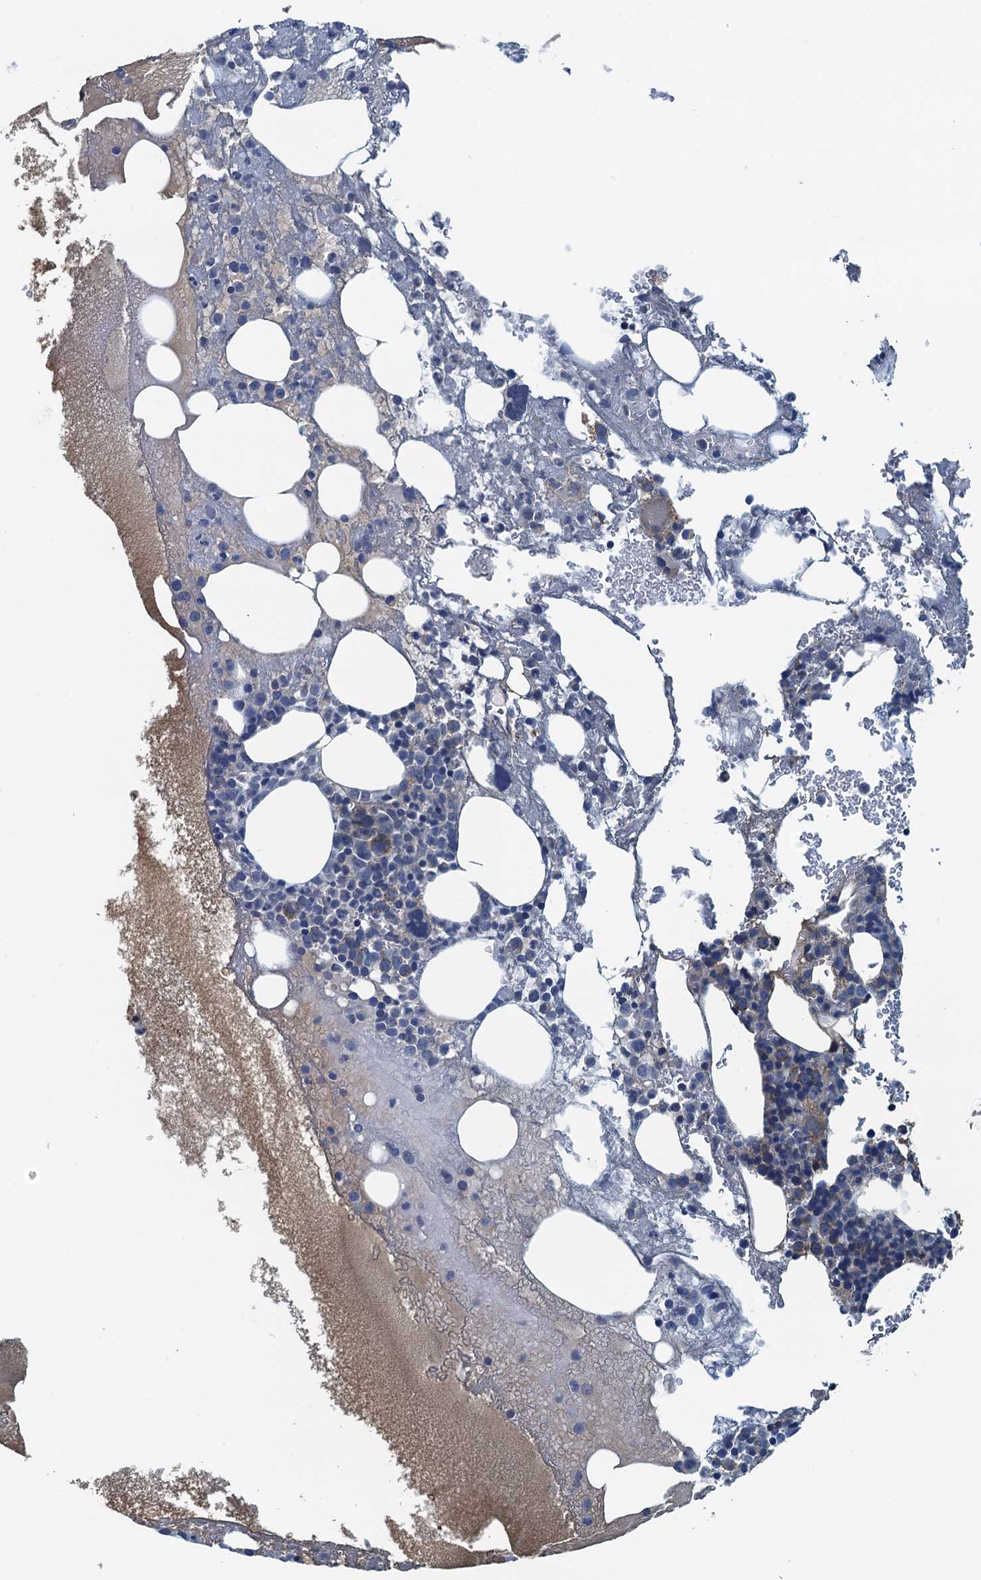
{"staining": {"intensity": "negative", "quantity": "none", "location": "none"}, "tissue": "bone marrow", "cell_type": "Hematopoietic cells", "image_type": "normal", "snomed": [{"axis": "morphology", "description": "Normal tissue, NOS"}, {"axis": "topography", "description": "Bone marrow"}], "caption": "Bone marrow was stained to show a protein in brown. There is no significant positivity in hematopoietic cells. (Stains: DAB immunohistochemistry (IHC) with hematoxylin counter stain, Microscopy: brightfield microscopy at high magnification).", "gene": "LSM14B", "patient": {"sex": "male", "age": 61}}